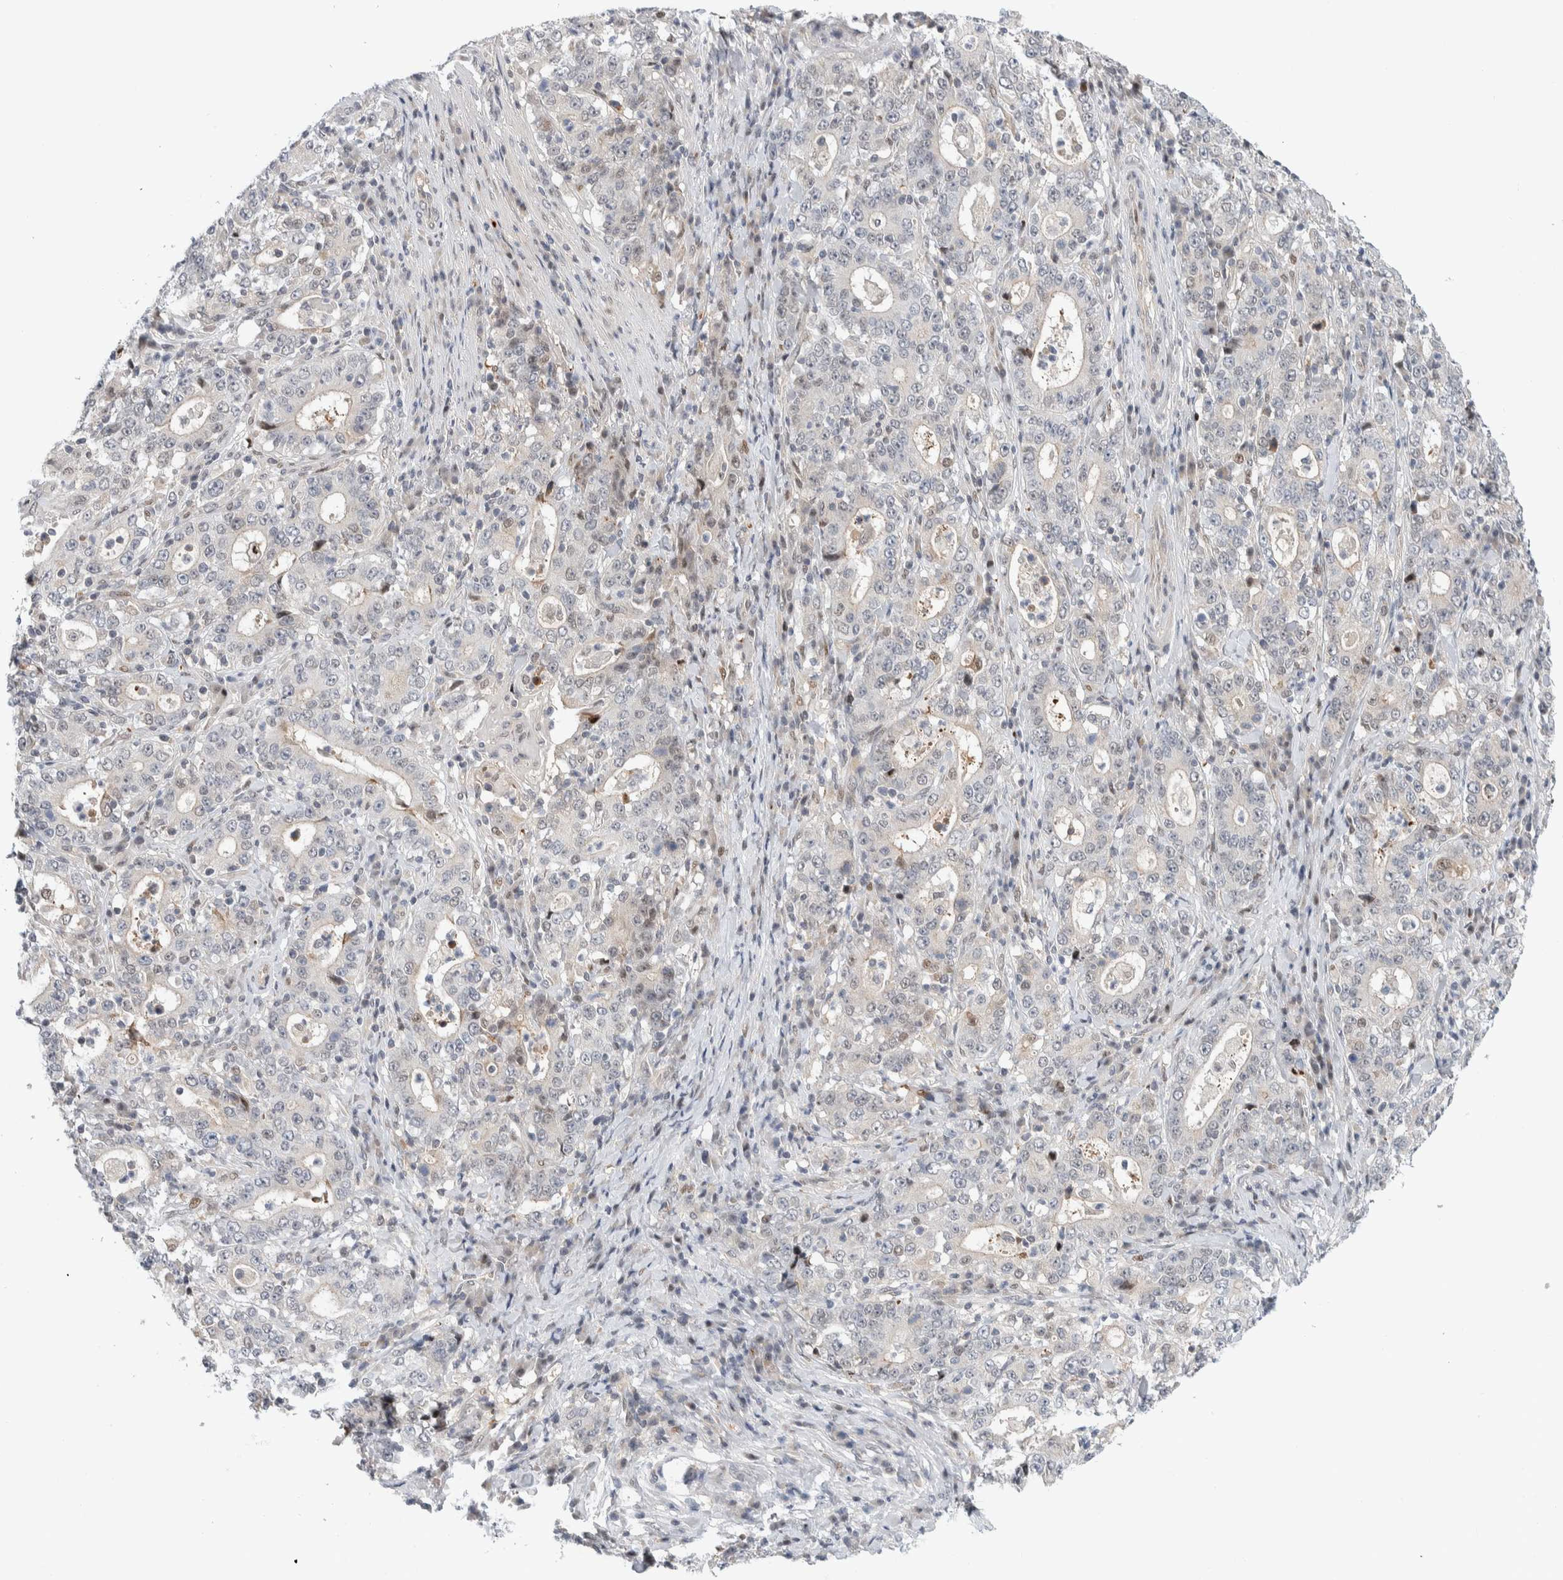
{"staining": {"intensity": "weak", "quantity": "25%-75%", "location": "cytoplasmic/membranous"}, "tissue": "stomach cancer", "cell_type": "Tumor cells", "image_type": "cancer", "snomed": [{"axis": "morphology", "description": "Normal tissue, NOS"}, {"axis": "morphology", "description": "Adenocarcinoma, NOS"}, {"axis": "topography", "description": "Stomach, upper"}, {"axis": "topography", "description": "Stomach"}], "caption": "Stomach cancer stained with a brown dye demonstrates weak cytoplasmic/membranous positive expression in about 25%-75% of tumor cells.", "gene": "NCR3LG1", "patient": {"sex": "male", "age": 59}}